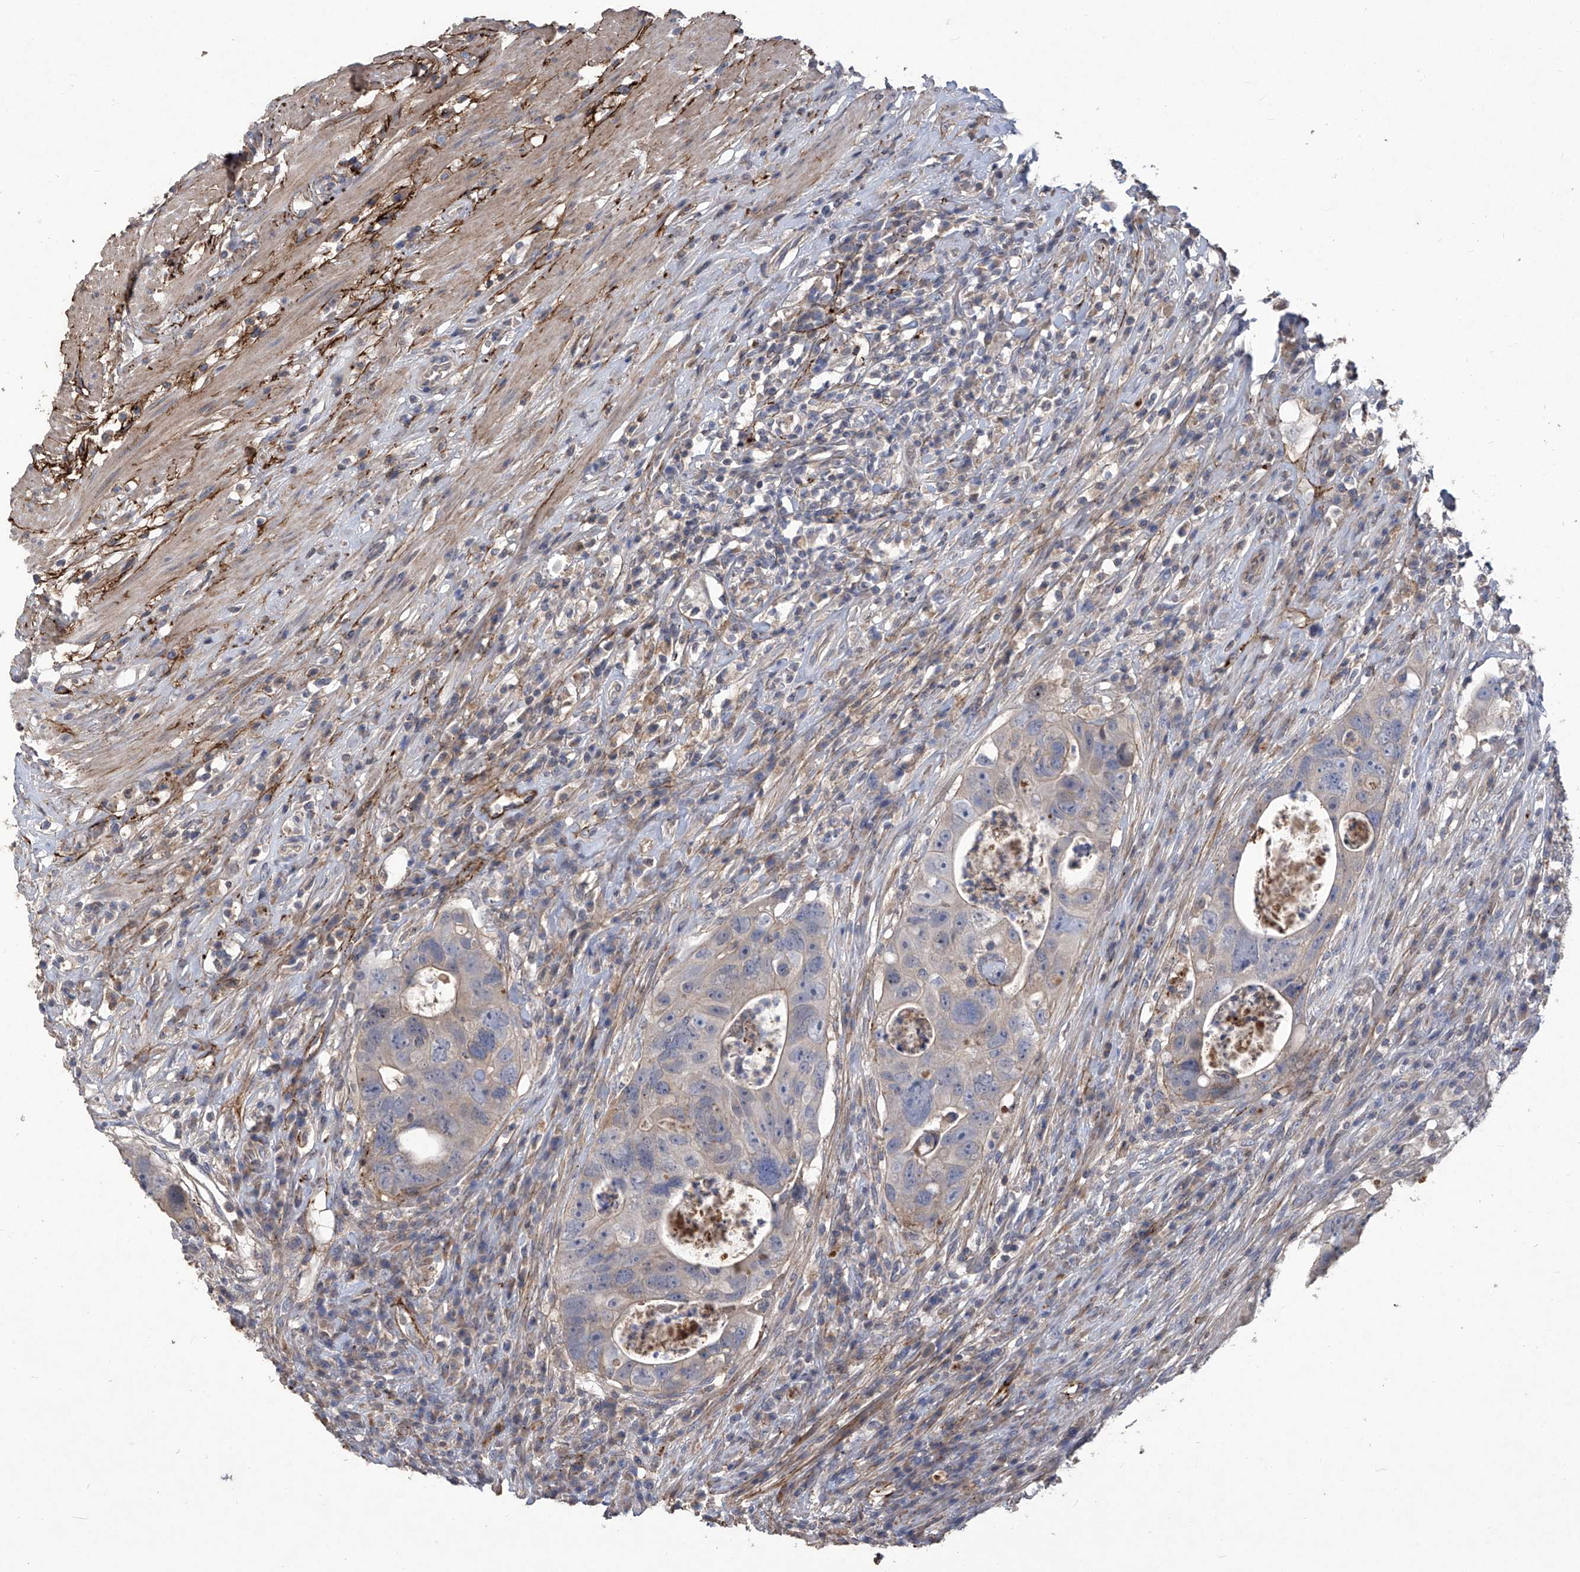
{"staining": {"intensity": "weak", "quantity": "<25%", "location": "cytoplasmic/membranous"}, "tissue": "colorectal cancer", "cell_type": "Tumor cells", "image_type": "cancer", "snomed": [{"axis": "morphology", "description": "Adenocarcinoma, NOS"}, {"axis": "topography", "description": "Rectum"}], "caption": "Image shows no significant protein expression in tumor cells of adenocarcinoma (colorectal).", "gene": "TXNIP", "patient": {"sex": "male", "age": 59}}